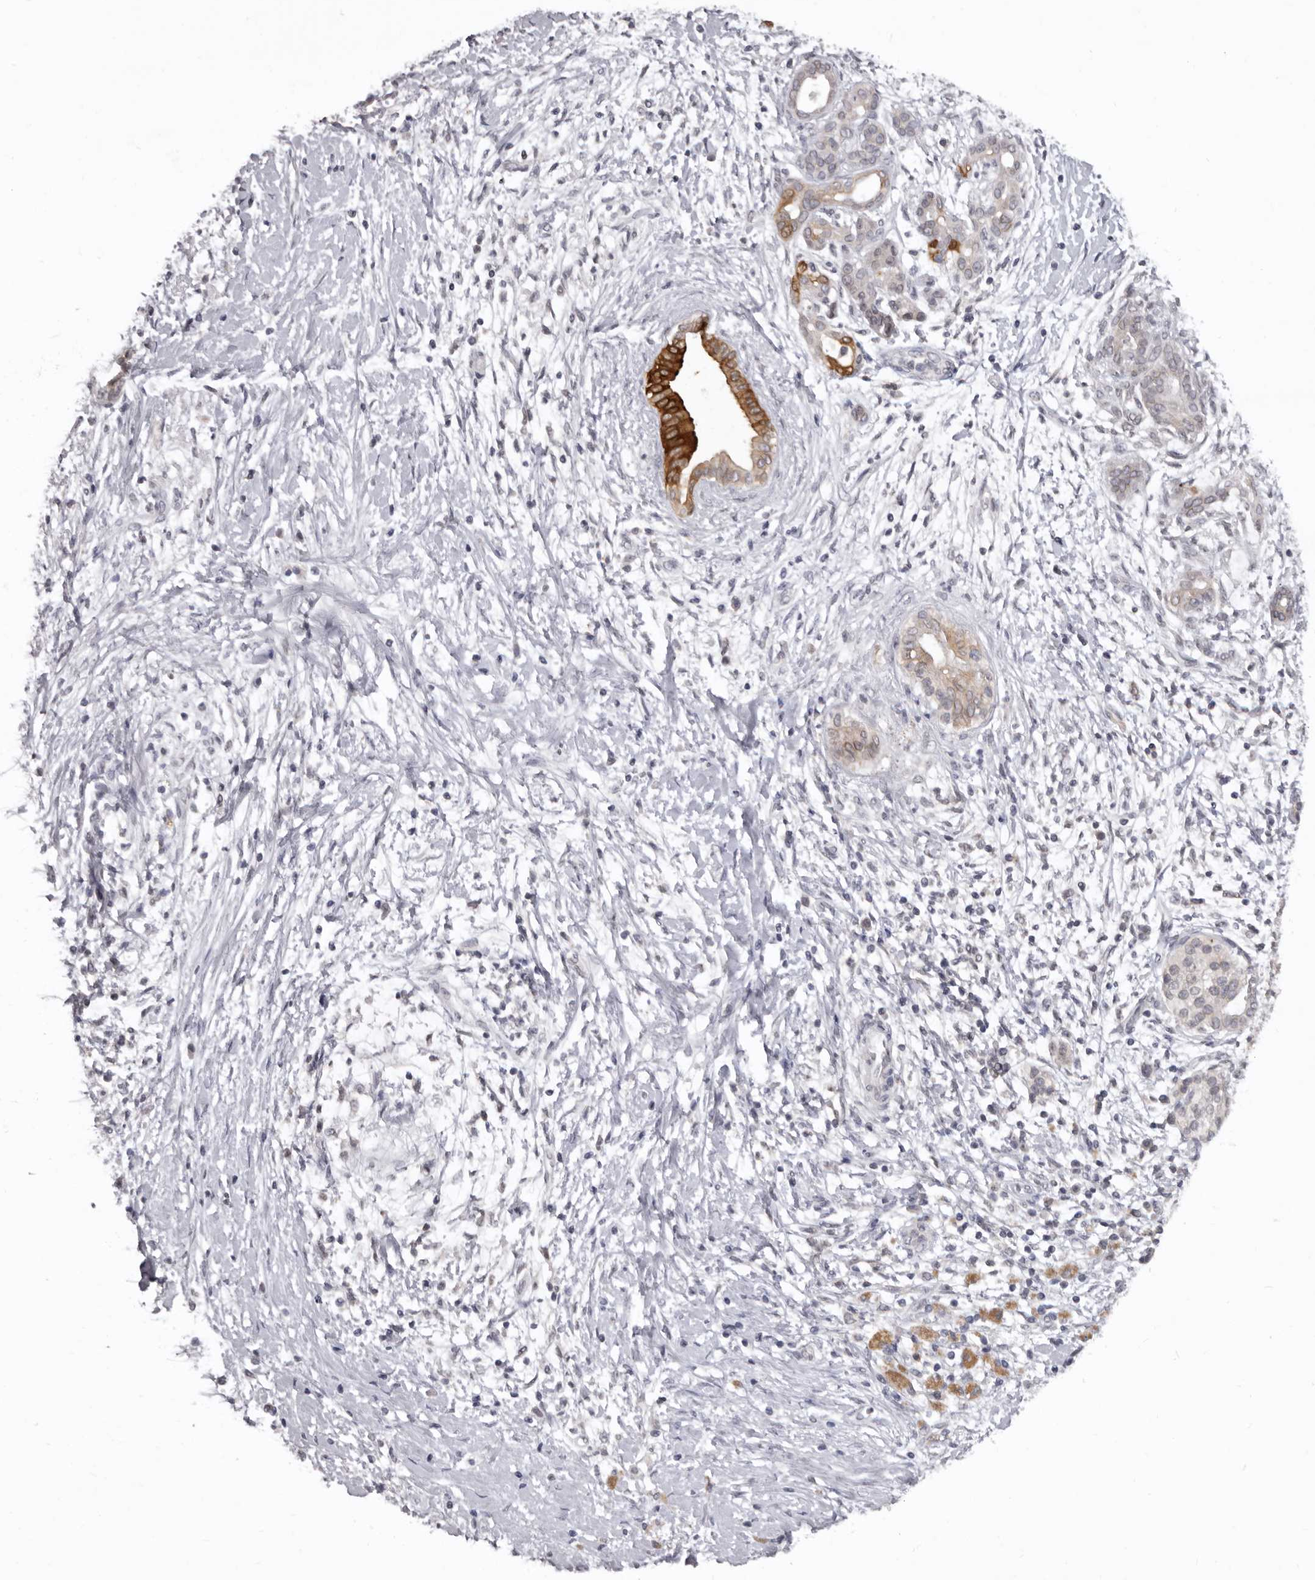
{"staining": {"intensity": "strong", "quantity": "<25%", "location": "cytoplasmic/membranous"}, "tissue": "pancreatic cancer", "cell_type": "Tumor cells", "image_type": "cancer", "snomed": [{"axis": "morphology", "description": "Adenocarcinoma, NOS"}, {"axis": "topography", "description": "Pancreas"}], "caption": "A brown stain shows strong cytoplasmic/membranous expression of a protein in pancreatic cancer (adenocarcinoma) tumor cells. The protein is shown in brown color, while the nuclei are stained blue.", "gene": "SULT1E1", "patient": {"sex": "male", "age": 58}}